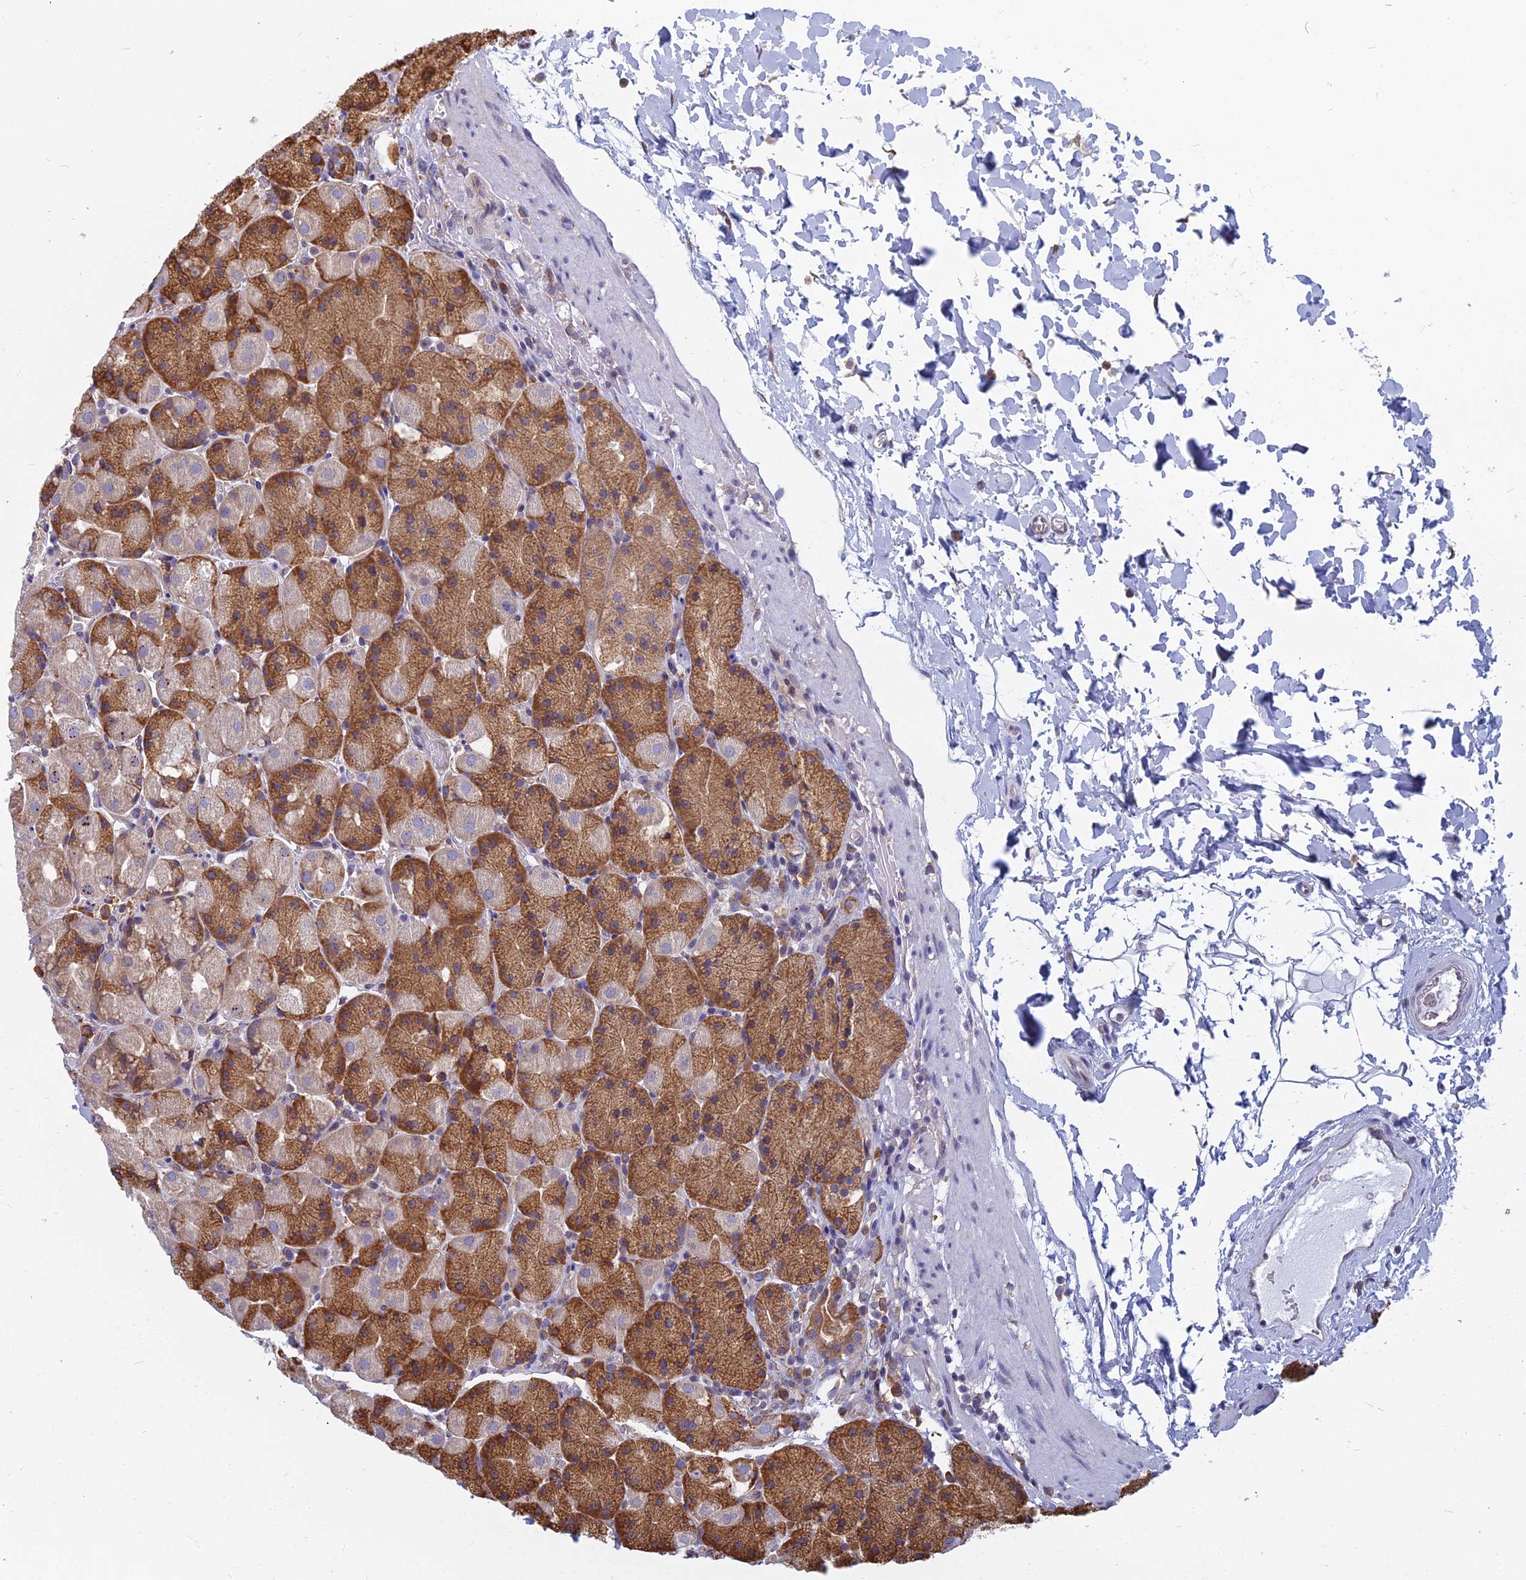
{"staining": {"intensity": "moderate", "quantity": "25%-75%", "location": "cytoplasmic/membranous"}, "tissue": "stomach", "cell_type": "Glandular cells", "image_type": "normal", "snomed": [{"axis": "morphology", "description": "Normal tissue, NOS"}, {"axis": "topography", "description": "Stomach, upper"}, {"axis": "topography", "description": "Stomach, lower"}], "caption": "Stomach stained with DAB IHC displays medium levels of moderate cytoplasmic/membranous positivity in about 25%-75% of glandular cells.", "gene": "KIAA1143", "patient": {"sex": "male", "age": 67}}